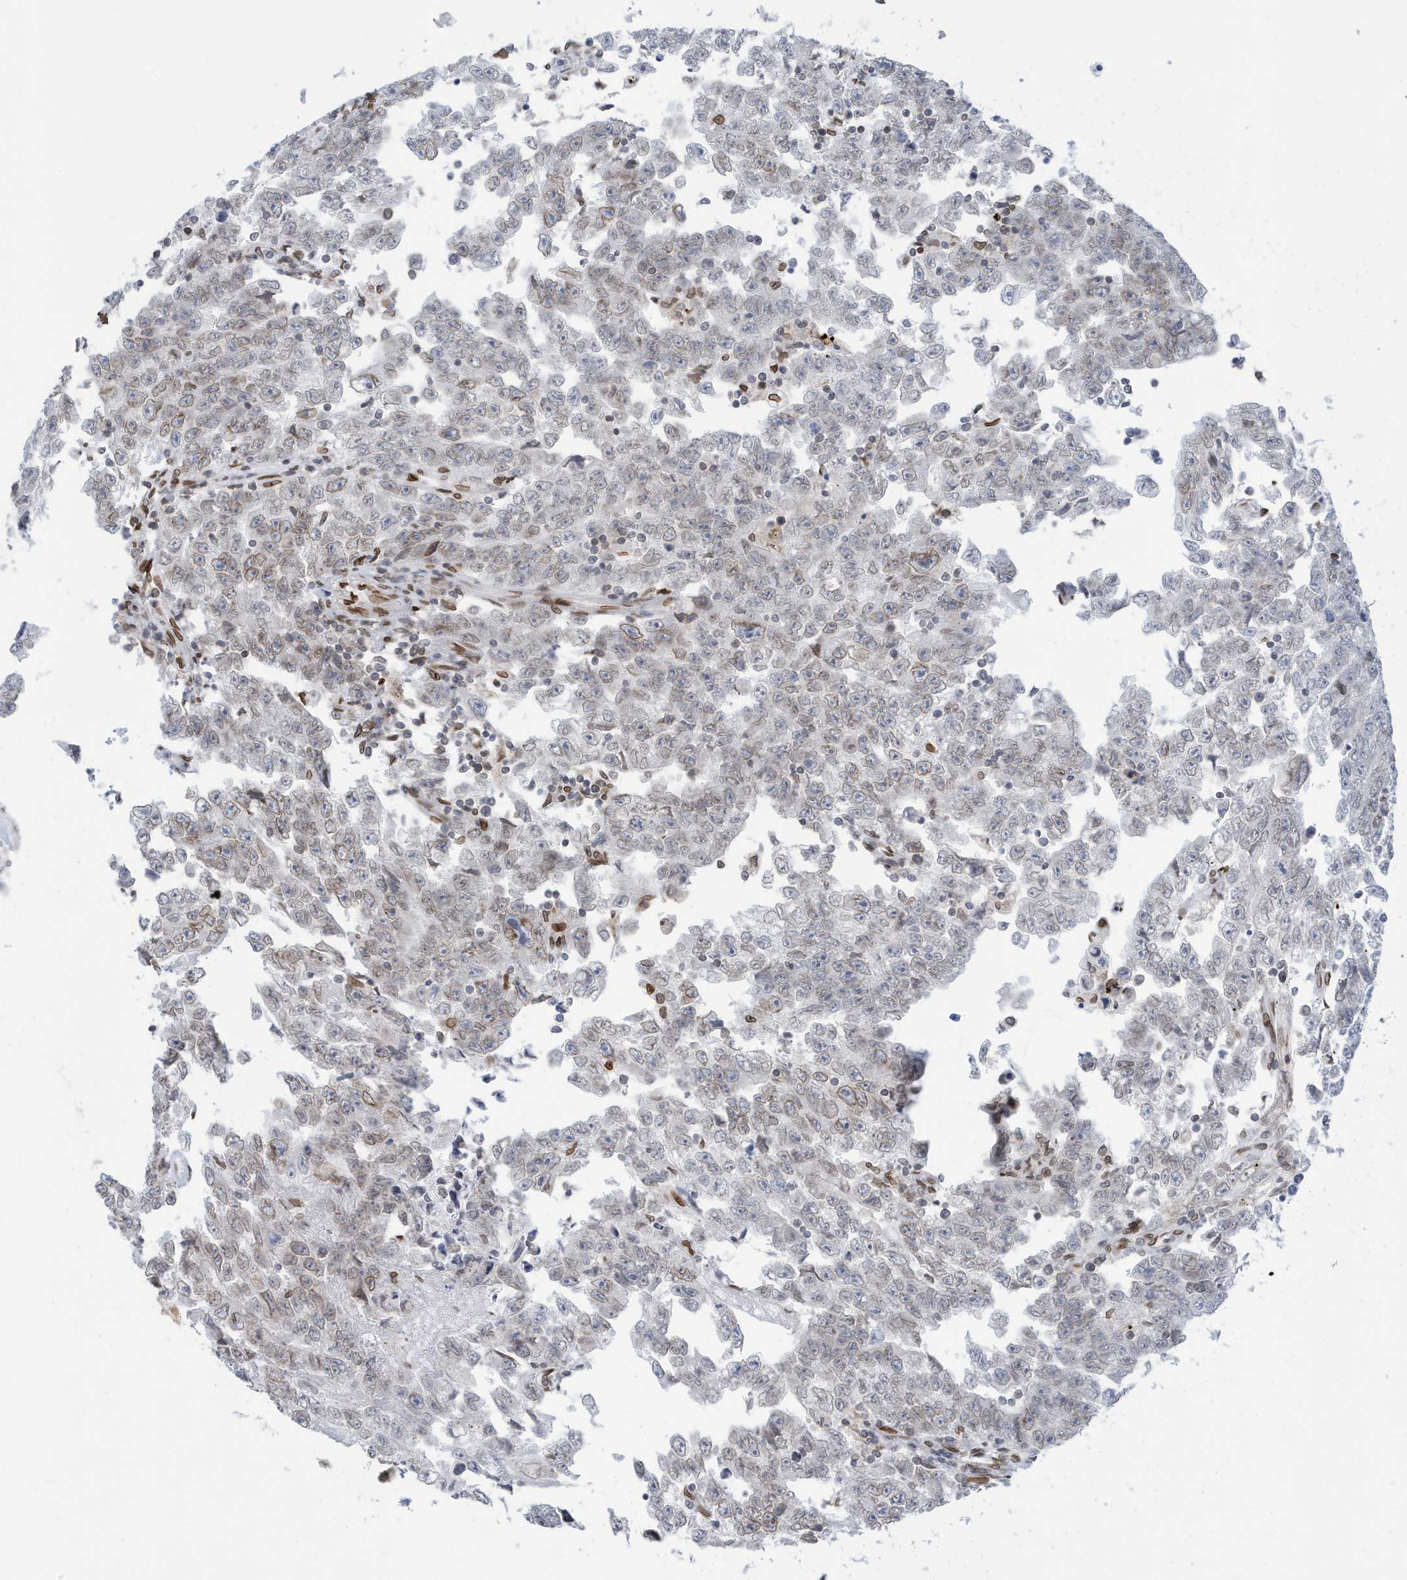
{"staining": {"intensity": "weak", "quantity": "<25%", "location": "cytoplasmic/membranous,nuclear"}, "tissue": "testis cancer", "cell_type": "Tumor cells", "image_type": "cancer", "snomed": [{"axis": "morphology", "description": "Carcinoma, Embryonal, NOS"}, {"axis": "topography", "description": "Testis"}], "caption": "IHC micrograph of testis cancer (embryonal carcinoma) stained for a protein (brown), which demonstrates no positivity in tumor cells.", "gene": "PCYT1A", "patient": {"sex": "male", "age": 25}}